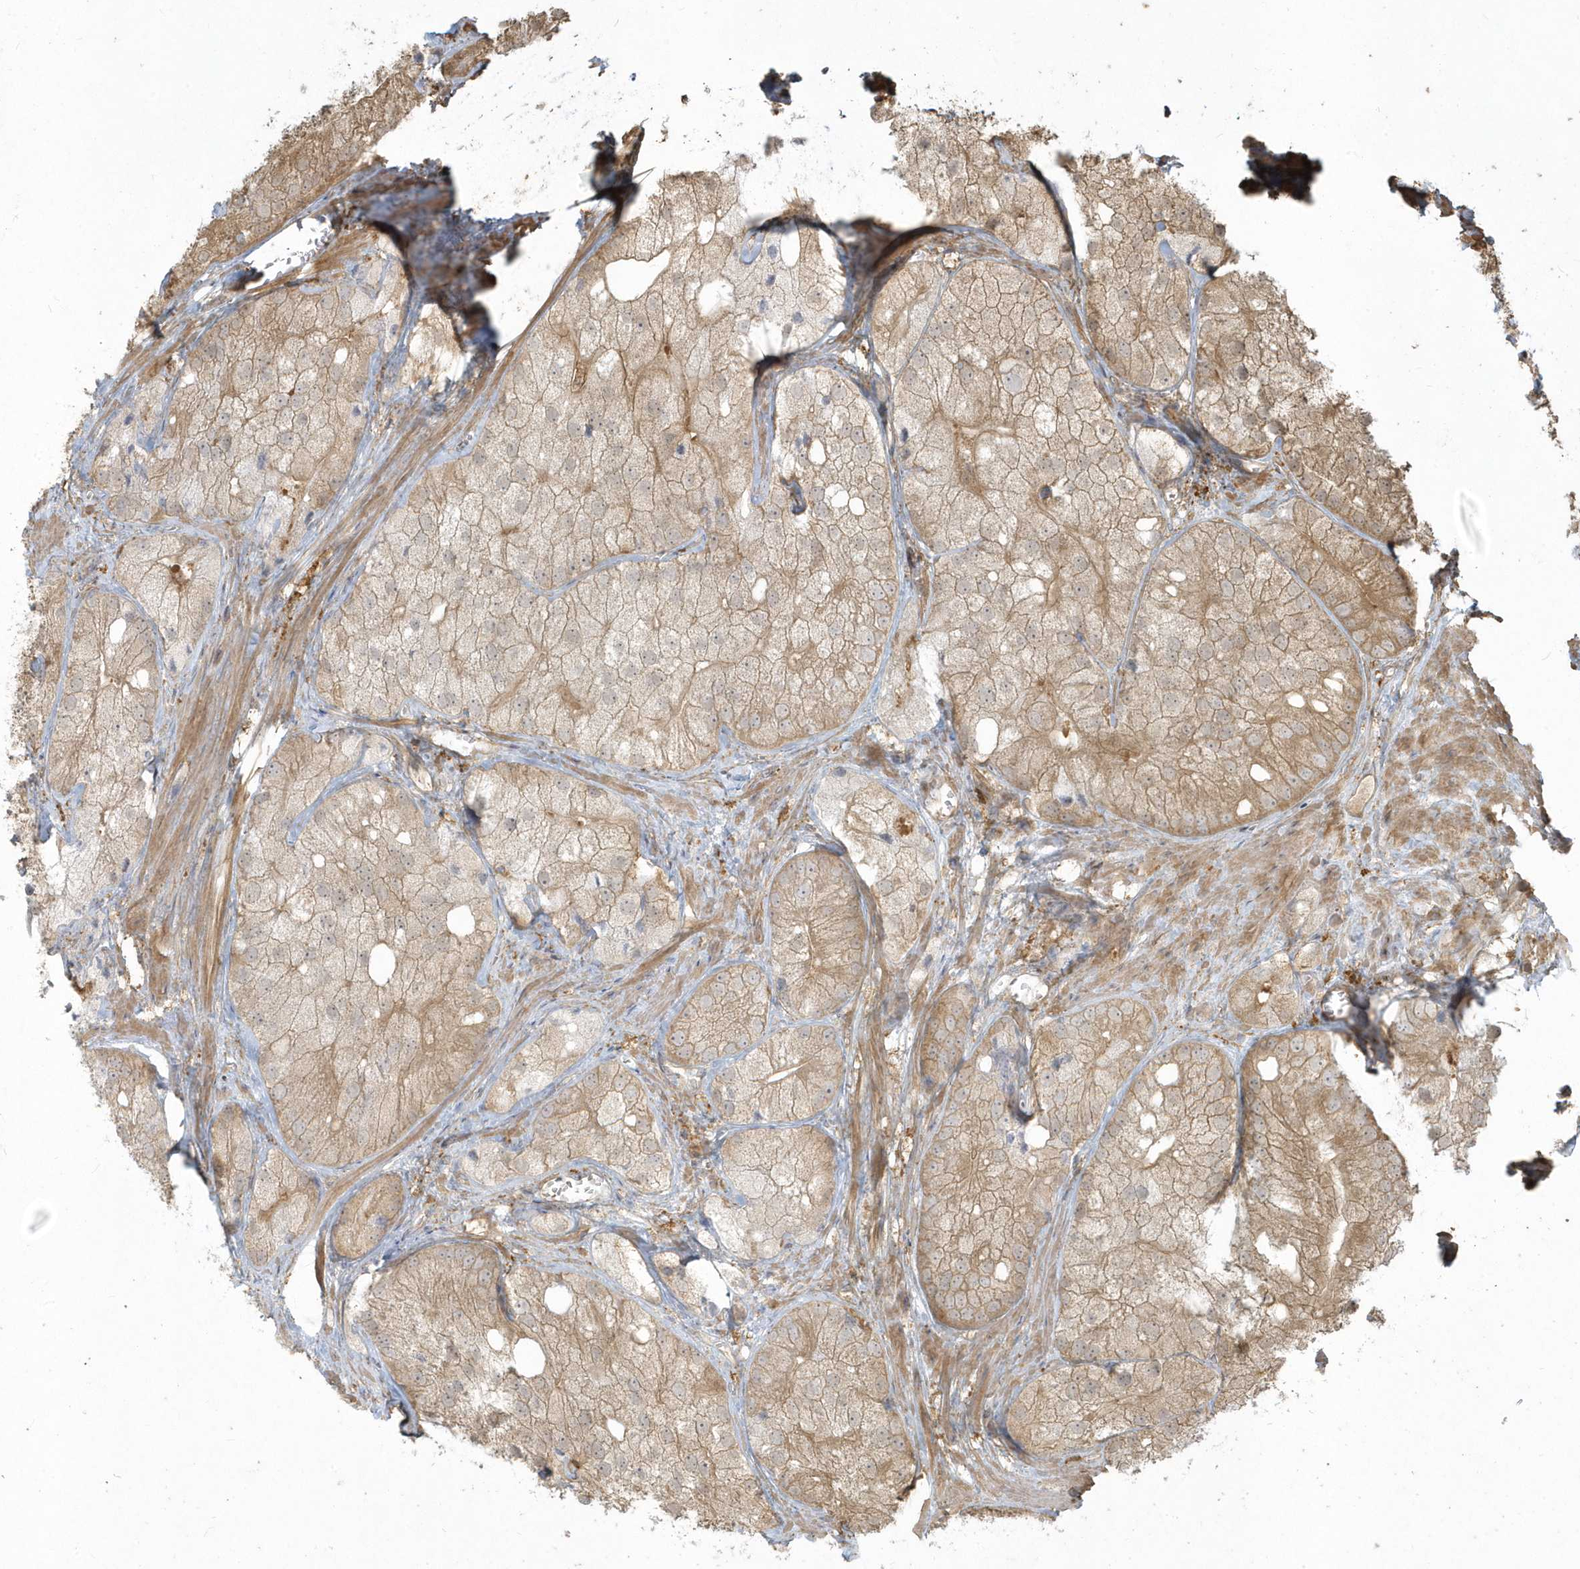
{"staining": {"intensity": "moderate", "quantity": ">75%", "location": "cytoplasmic/membranous"}, "tissue": "prostate cancer", "cell_type": "Tumor cells", "image_type": "cancer", "snomed": [{"axis": "morphology", "description": "Adenocarcinoma, Low grade"}, {"axis": "topography", "description": "Prostate"}], "caption": "Tumor cells reveal moderate cytoplasmic/membranous expression in about >75% of cells in prostate cancer (low-grade adenocarcinoma).", "gene": "HNMT", "patient": {"sex": "male", "age": 69}}